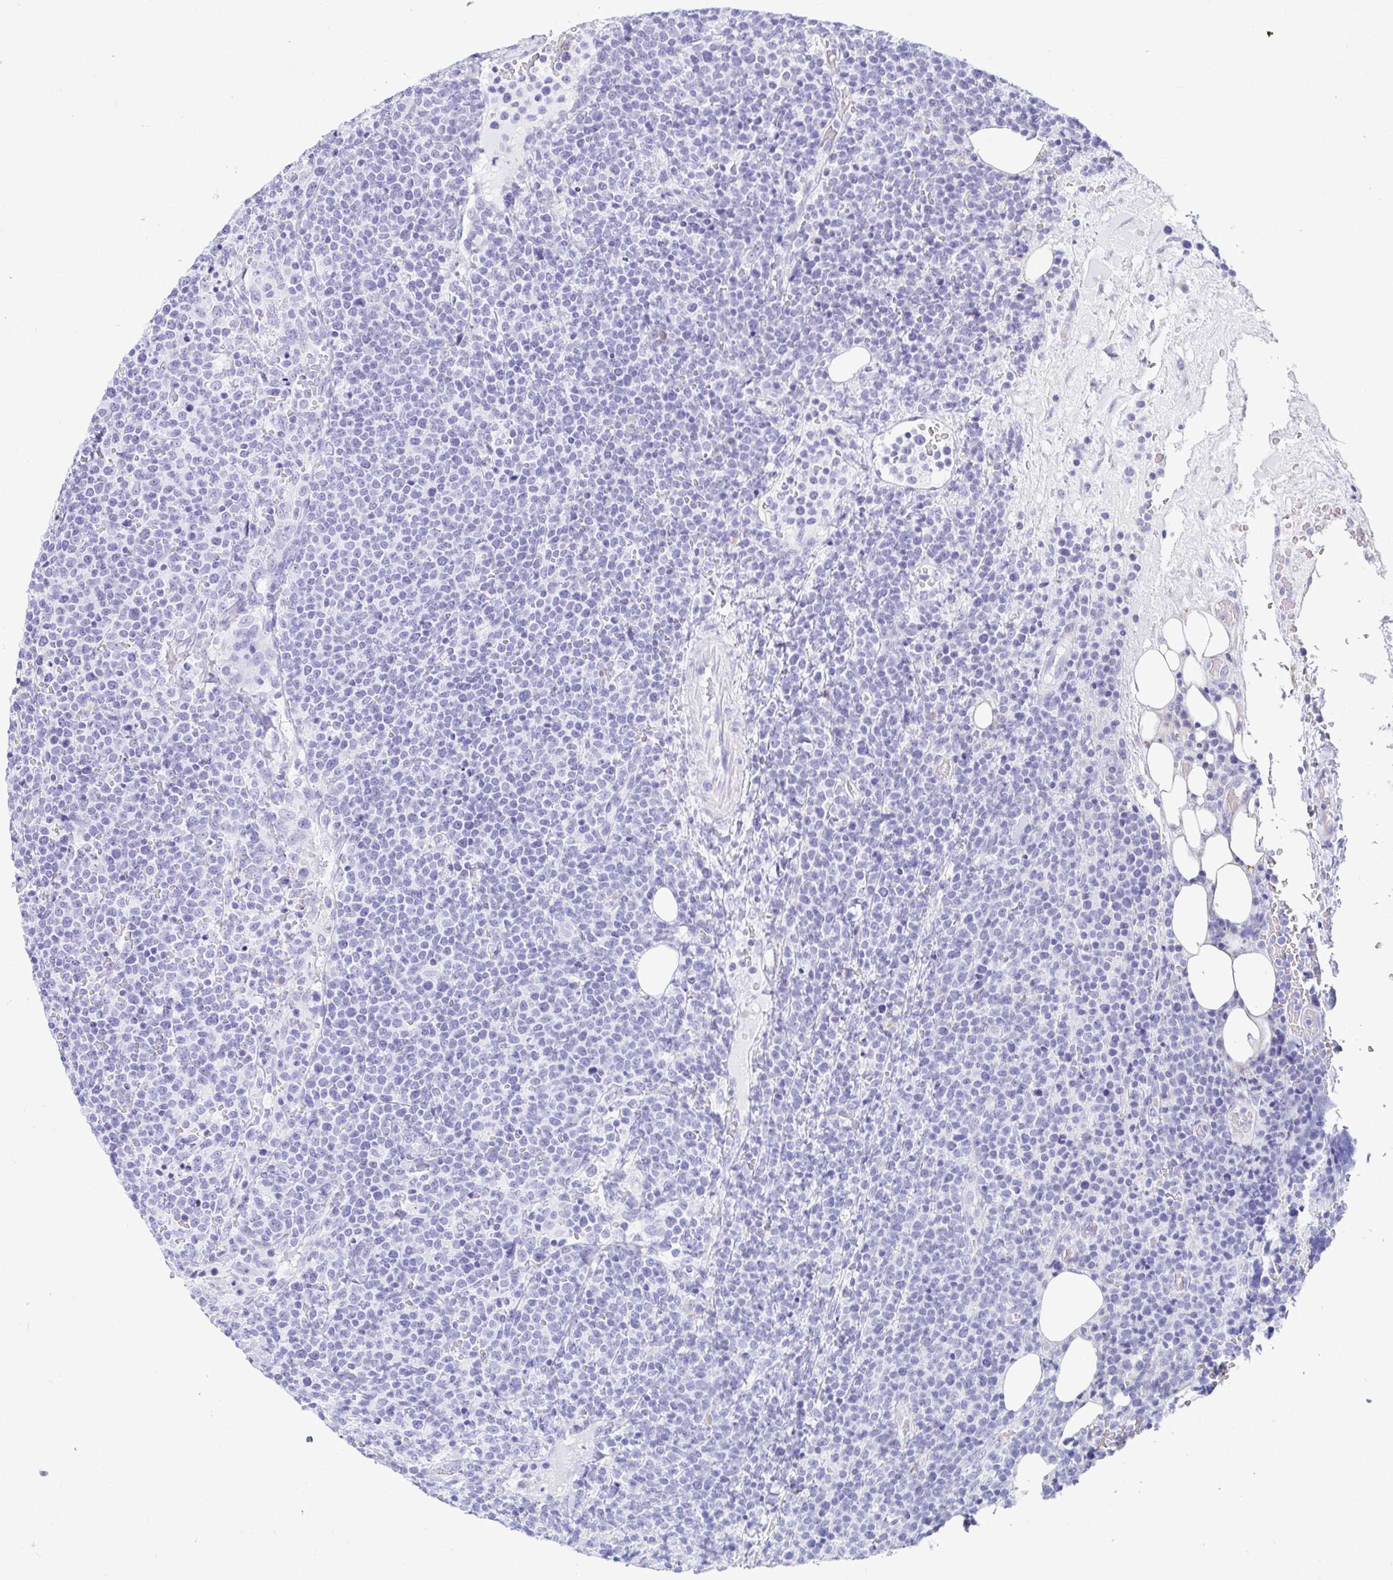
{"staining": {"intensity": "negative", "quantity": "none", "location": "none"}, "tissue": "lymphoma", "cell_type": "Tumor cells", "image_type": "cancer", "snomed": [{"axis": "morphology", "description": "Malignant lymphoma, non-Hodgkin's type, High grade"}, {"axis": "topography", "description": "Lymph node"}], "caption": "DAB (3,3'-diaminobenzidine) immunohistochemical staining of human high-grade malignant lymphoma, non-Hodgkin's type reveals no significant staining in tumor cells.", "gene": "C4orf17", "patient": {"sex": "male", "age": 61}}